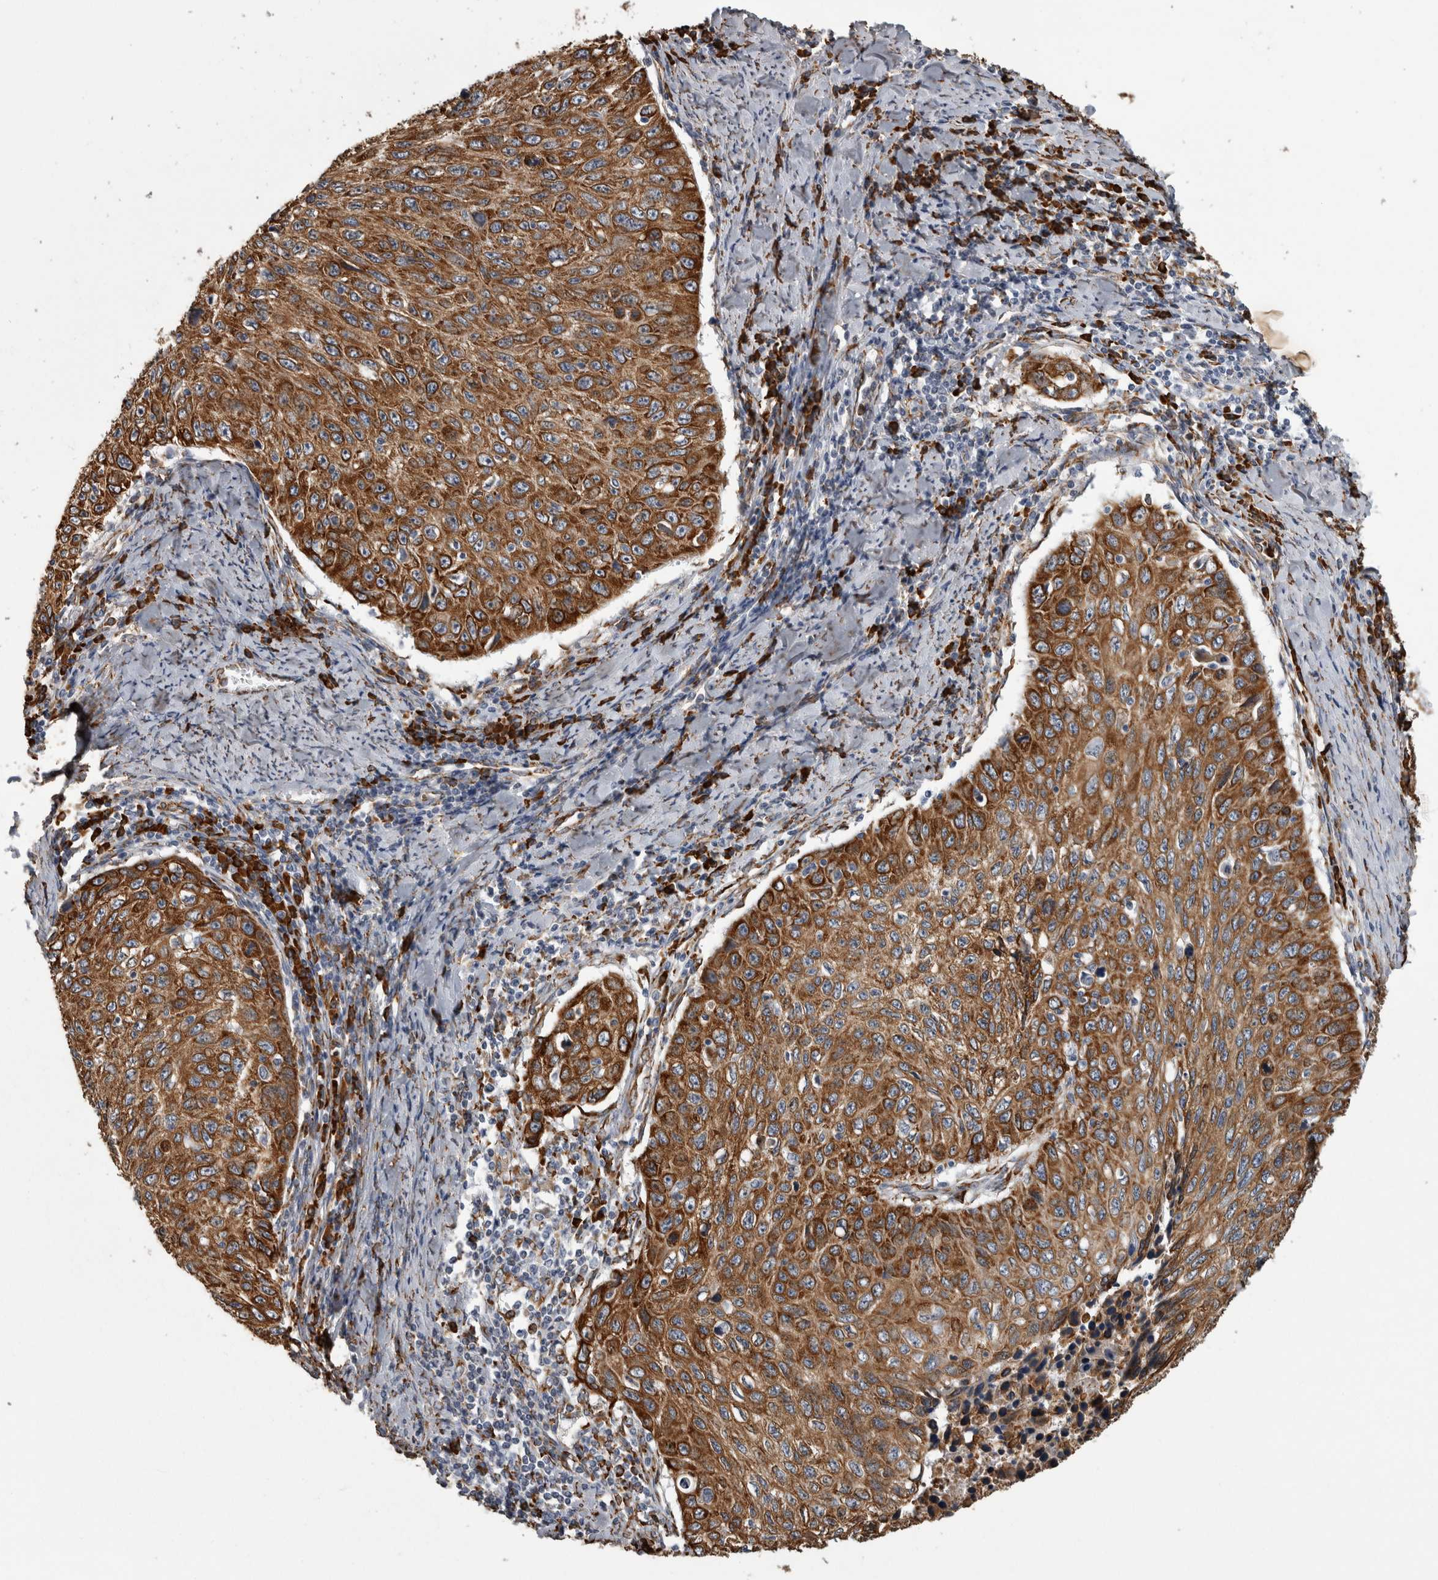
{"staining": {"intensity": "strong", "quantity": ">75%", "location": "cytoplasmic/membranous"}, "tissue": "cervical cancer", "cell_type": "Tumor cells", "image_type": "cancer", "snomed": [{"axis": "morphology", "description": "Squamous cell carcinoma, NOS"}, {"axis": "topography", "description": "Cervix"}], "caption": "An image of human squamous cell carcinoma (cervical) stained for a protein exhibits strong cytoplasmic/membranous brown staining in tumor cells. The staining is performed using DAB (3,3'-diaminobenzidine) brown chromogen to label protein expression. The nuclei are counter-stained blue using hematoxylin.", "gene": "FHIP2B", "patient": {"sex": "female", "age": 53}}